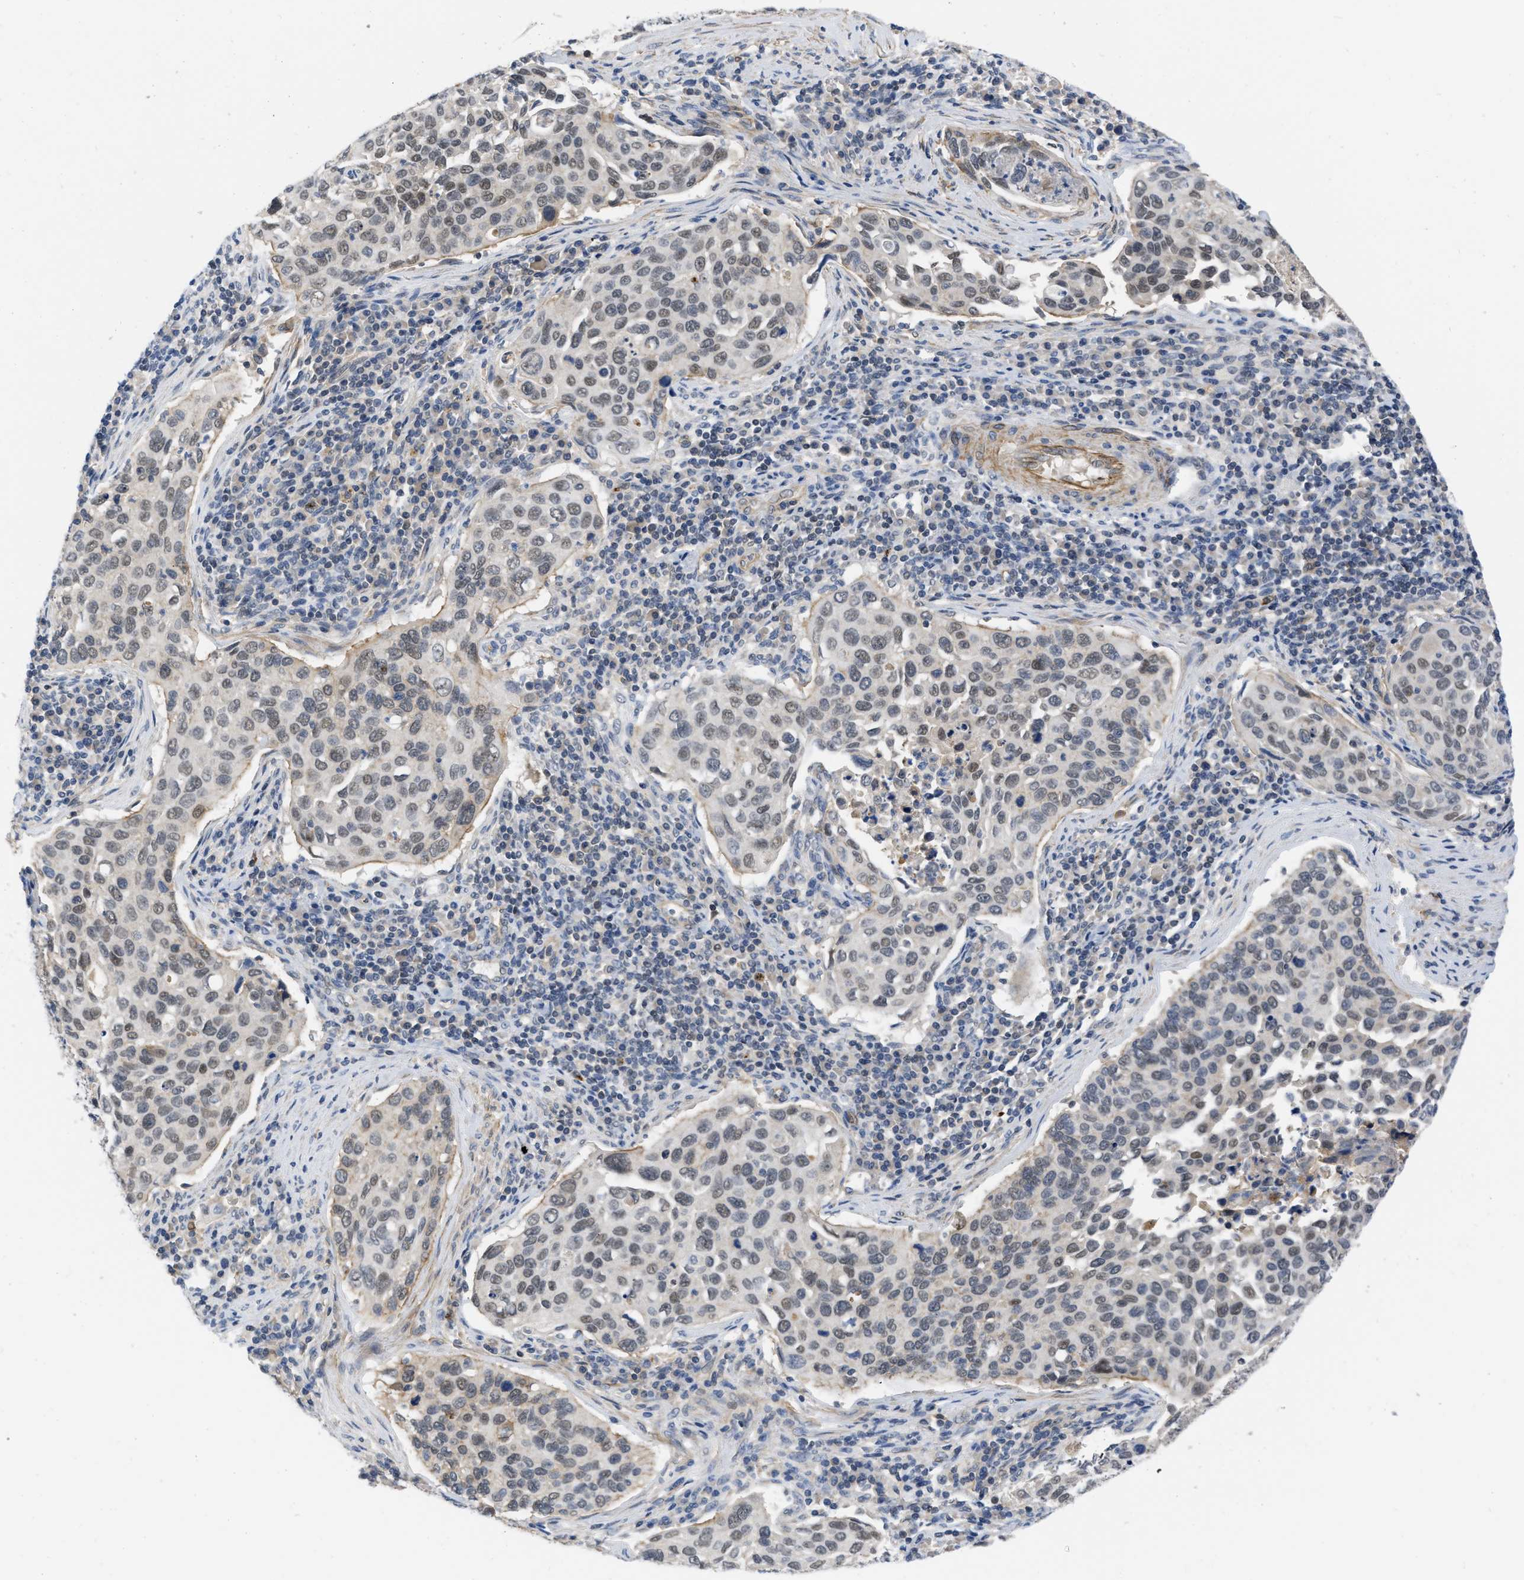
{"staining": {"intensity": "negative", "quantity": "none", "location": "none"}, "tissue": "cervical cancer", "cell_type": "Tumor cells", "image_type": "cancer", "snomed": [{"axis": "morphology", "description": "Squamous cell carcinoma, NOS"}, {"axis": "topography", "description": "Cervix"}], "caption": "High magnification brightfield microscopy of cervical cancer (squamous cell carcinoma) stained with DAB (brown) and counterstained with hematoxylin (blue): tumor cells show no significant positivity.", "gene": "NAPEPLD", "patient": {"sex": "female", "age": 53}}